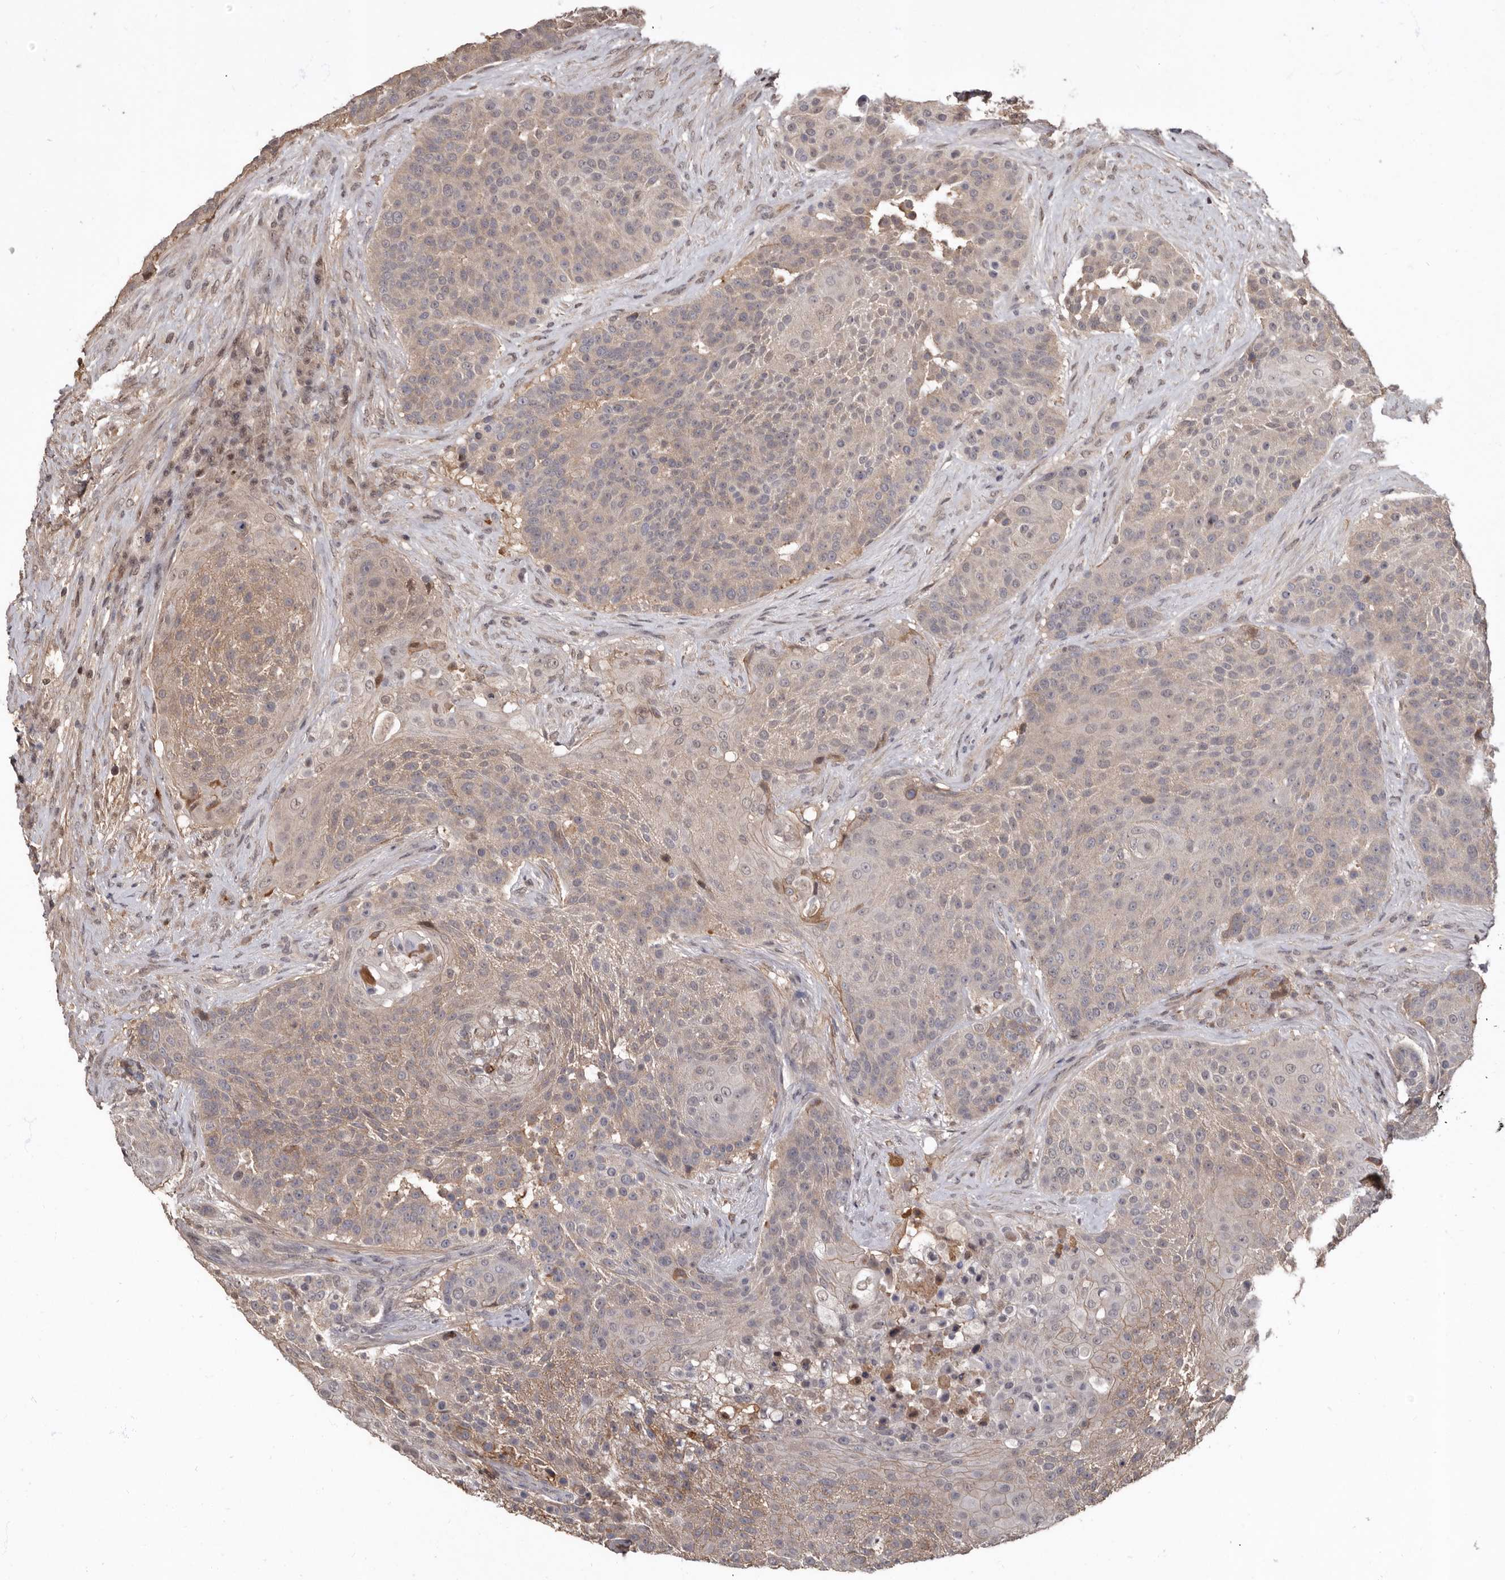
{"staining": {"intensity": "weak", "quantity": "25%-75%", "location": "cytoplasmic/membranous"}, "tissue": "urothelial cancer", "cell_type": "Tumor cells", "image_type": "cancer", "snomed": [{"axis": "morphology", "description": "Urothelial carcinoma, High grade"}, {"axis": "topography", "description": "Urinary bladder"}], "caption": "Tumor cells exhibit low levels of weak cytoplasmic/membranous staining in about 25%-75% of cells in human urothelial cancer.", "gene": "LRGUK", "patient": {"sex": "female", "age": 63}}